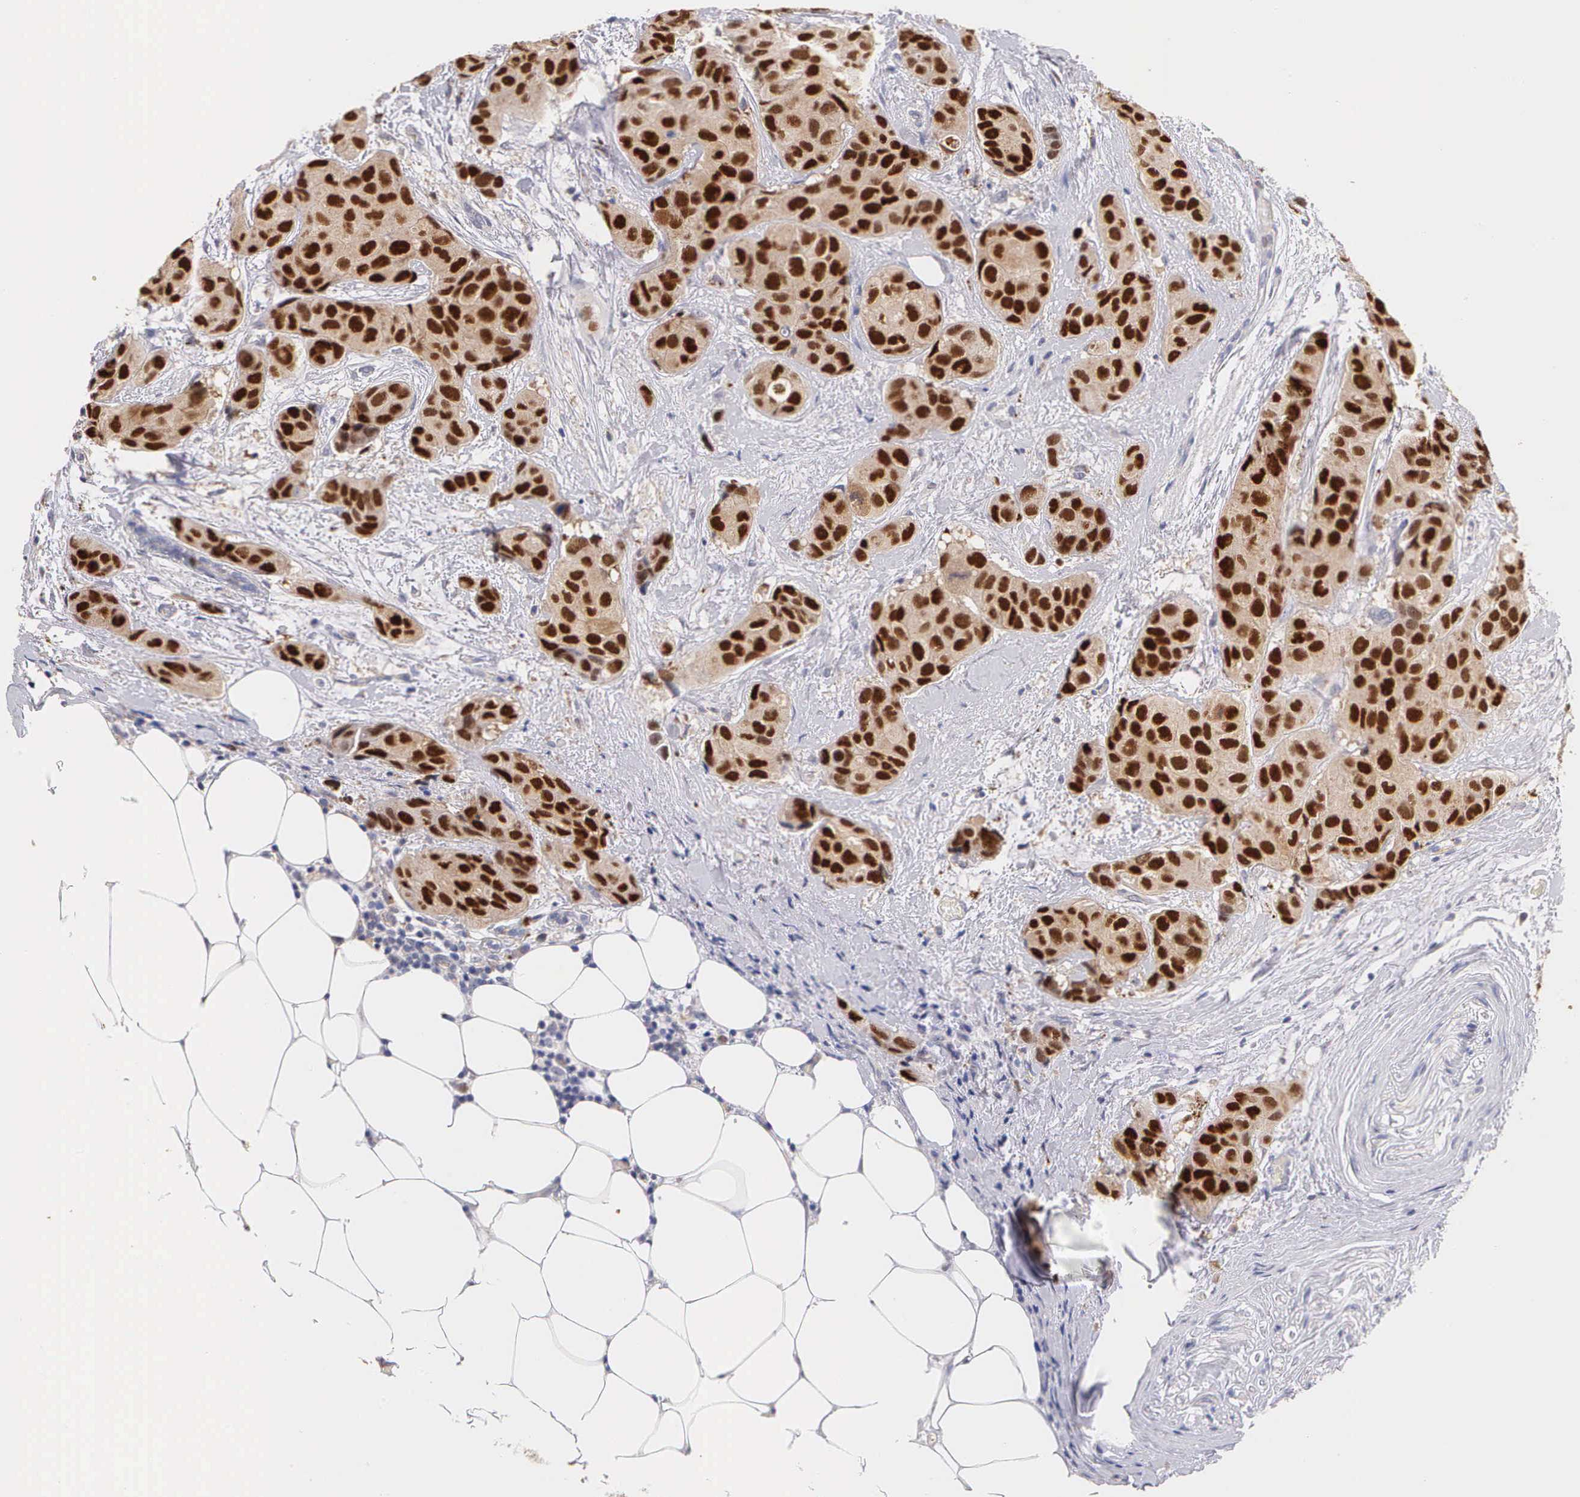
{"staining": {"intensity": "strong", "quantity": ">75%", "location": "nuclear"}, "tissue": "breast cancer", "cell_type": "Tumor cells", "image_type": "cancer", "snomed": [{"axis": "morphology", "description": "Duct carcinoma"}, {"axis": "topography", "description": "Breast"}], "caption": "DAB immunohistochemical staining of human breast cancer (intraductal carcinoma) shows strong nuclear protein positivity in approximately >75% of tumor cells.", "gene": "ESR1", "patient": {"sex": "female", "age": 68}}